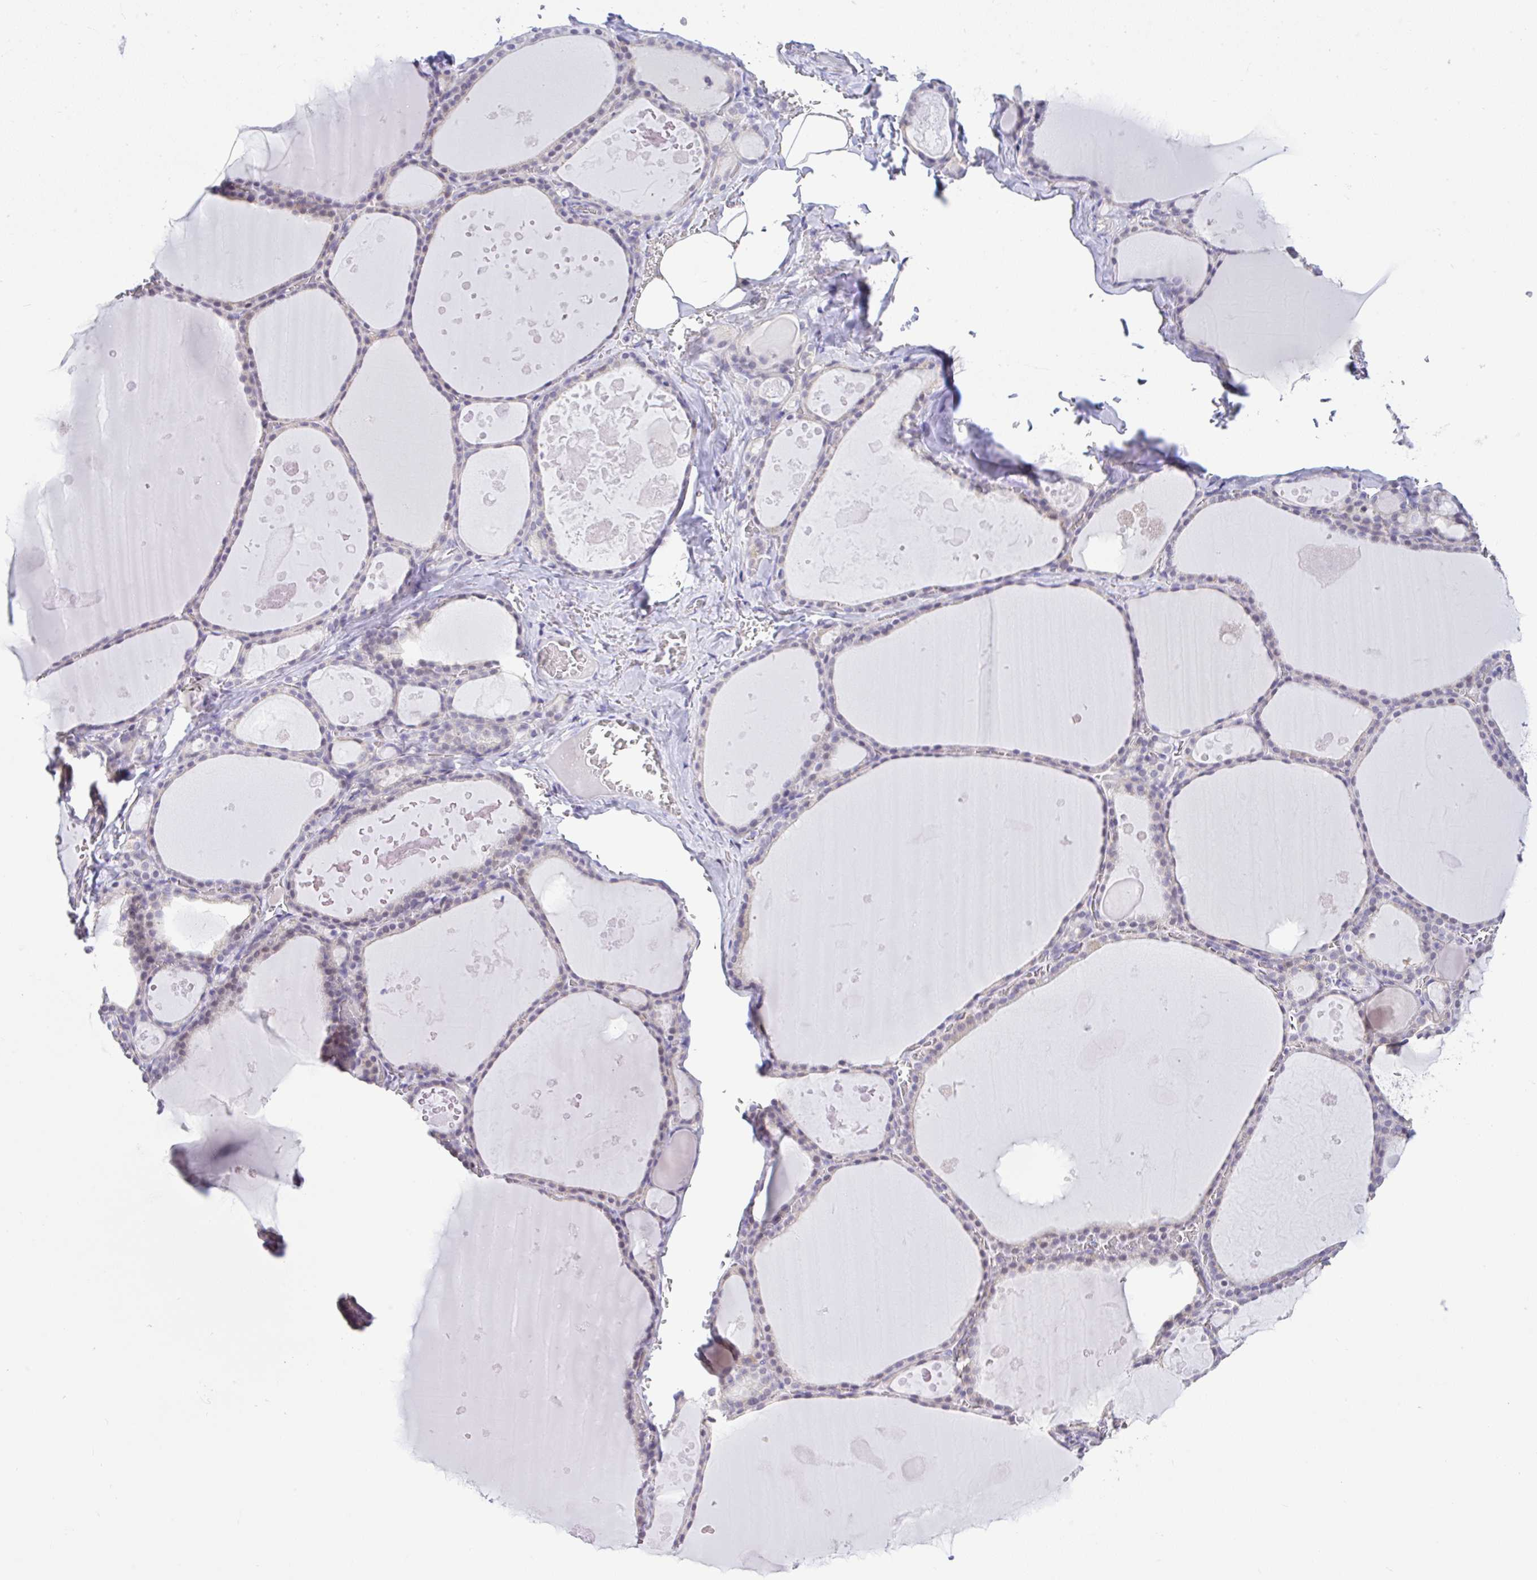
{"staining": {"intensity": "negative", "quantity": "none", "location": "none"}, "tissue": "thyroid gland", "cell_type": "Glandular cells", "image_type": "normal", "snomed": [{"axis": "morphology", "description": "Normal tissue, NOS"}, {"axis": "topography", "description": "Thyroid gland"}], "caption": "IHC image of unremarkable thyroid gland stained for a protein (brown), which shows no expression in glandular cells.", "gene": "CTU1", "patient": {"sex": "male", "age": 56}}